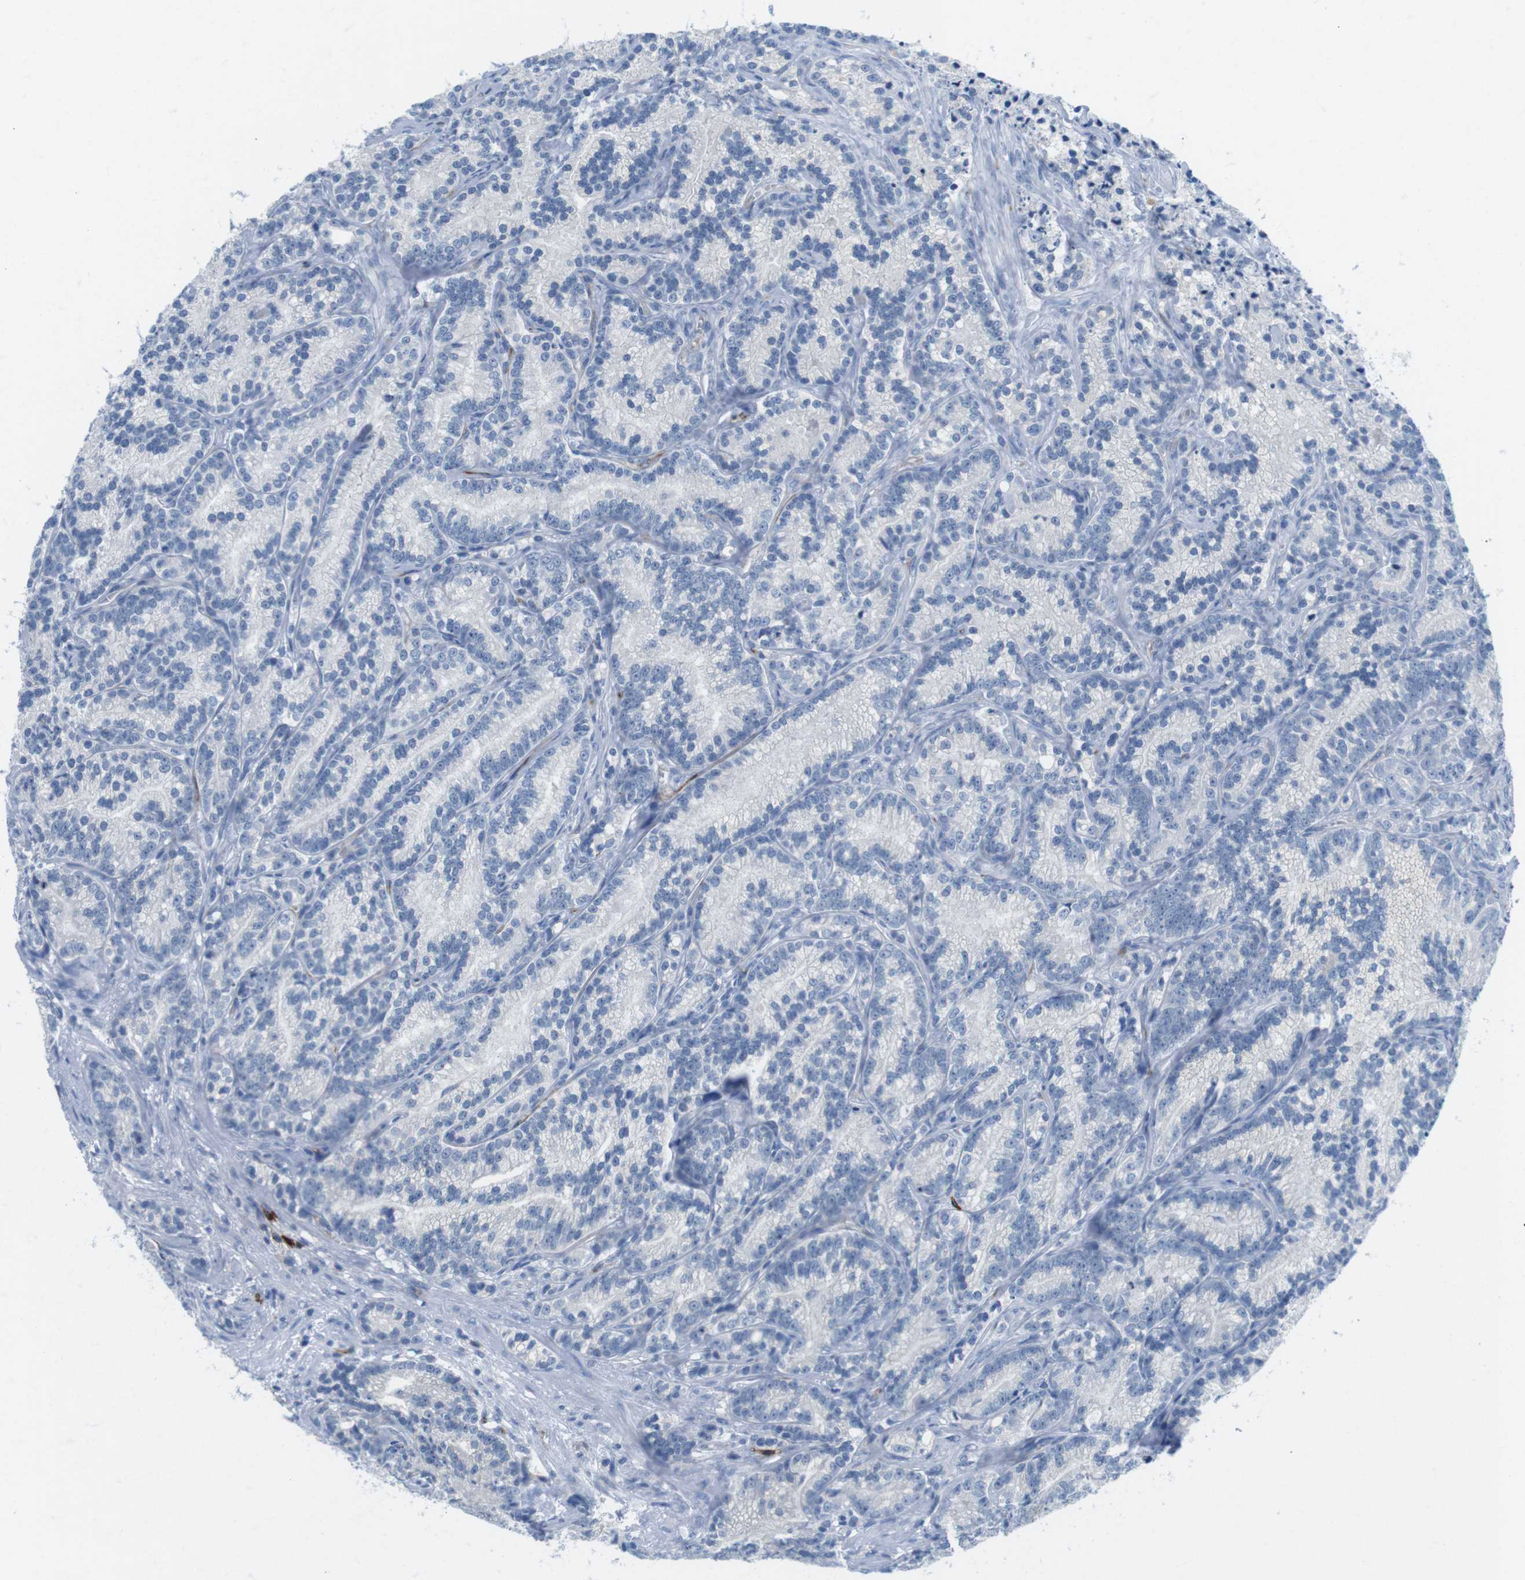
{"staining": {"intensity": "negative", "quantity": "none", "location": "none"}, "tissue": "prostate cancer", "cell_type": "Tumor cells", "image_type": "cancer", "snomed": [{"axis": "morphology", "description": "Adenocarcinoma, Low grade"}, {"axis": "topography", "description": "Prostate"}], "caption": "This photomicrograph is of prostate cancer stained with immunohistochemistry to label a protein in brown with the nuclei are counter-stained blue. There is no positivity in tumor cells.", "gene": "TNFRSF4", "patient": {"sex": "male", "age": 89}}